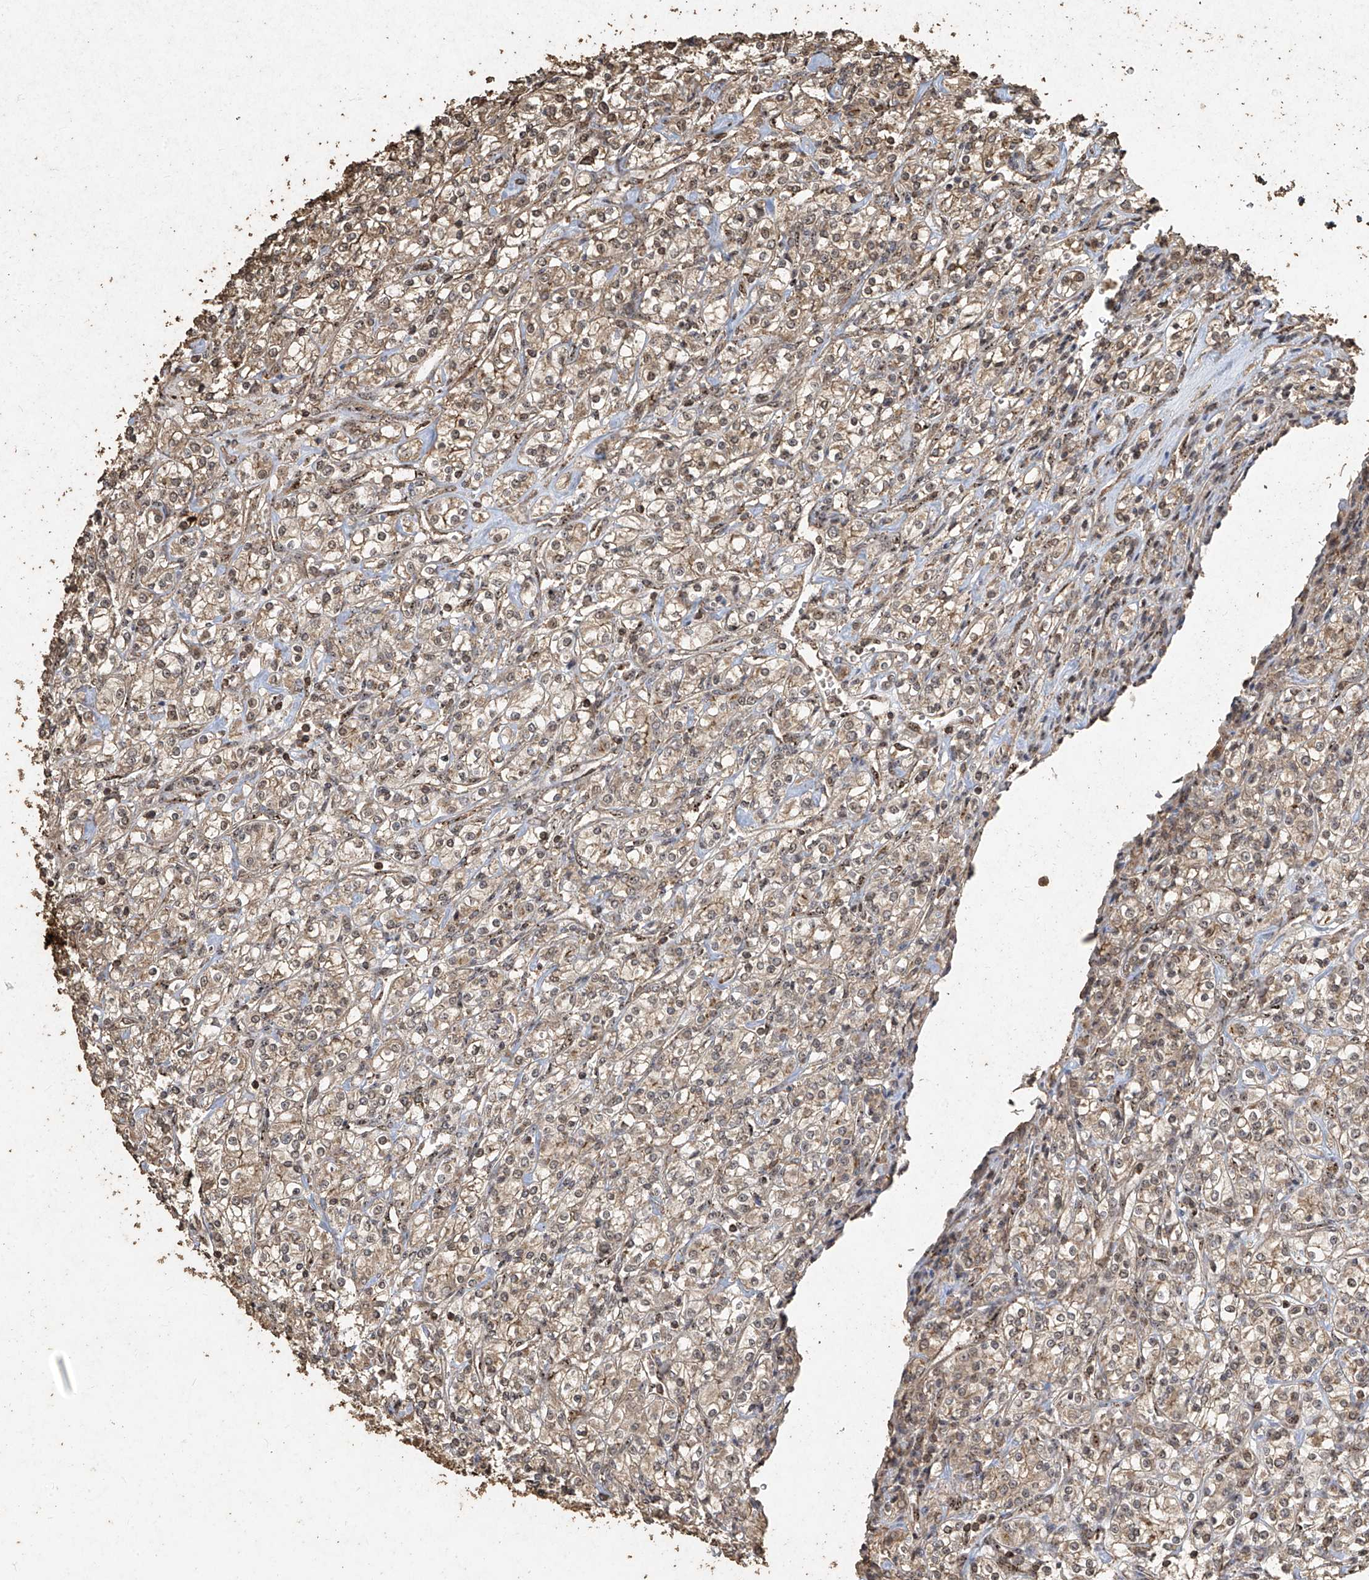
{"staining": {"intensity": "weak", "quantity": "25%-75%", "location": "cytoplasmic/membranous,nuclear"}, "tissue": "renal cancer", "cell_type": "Tumor cells", "image_type": "cancer", "snomed": [{"axis": "morphology", "description": "Adenocarcinoma, NOS"}, {"axis": "topography", "description": "Kidney"}], "caption": "Tumor cells reveal low levels of weak cytoplasmic/membranous and nuclear expression in about 25%-75% of cells in renal cancer (adenocarcinoma).", "gene": "ERBB3", "patient": {"sex": "male", "age": 77}}